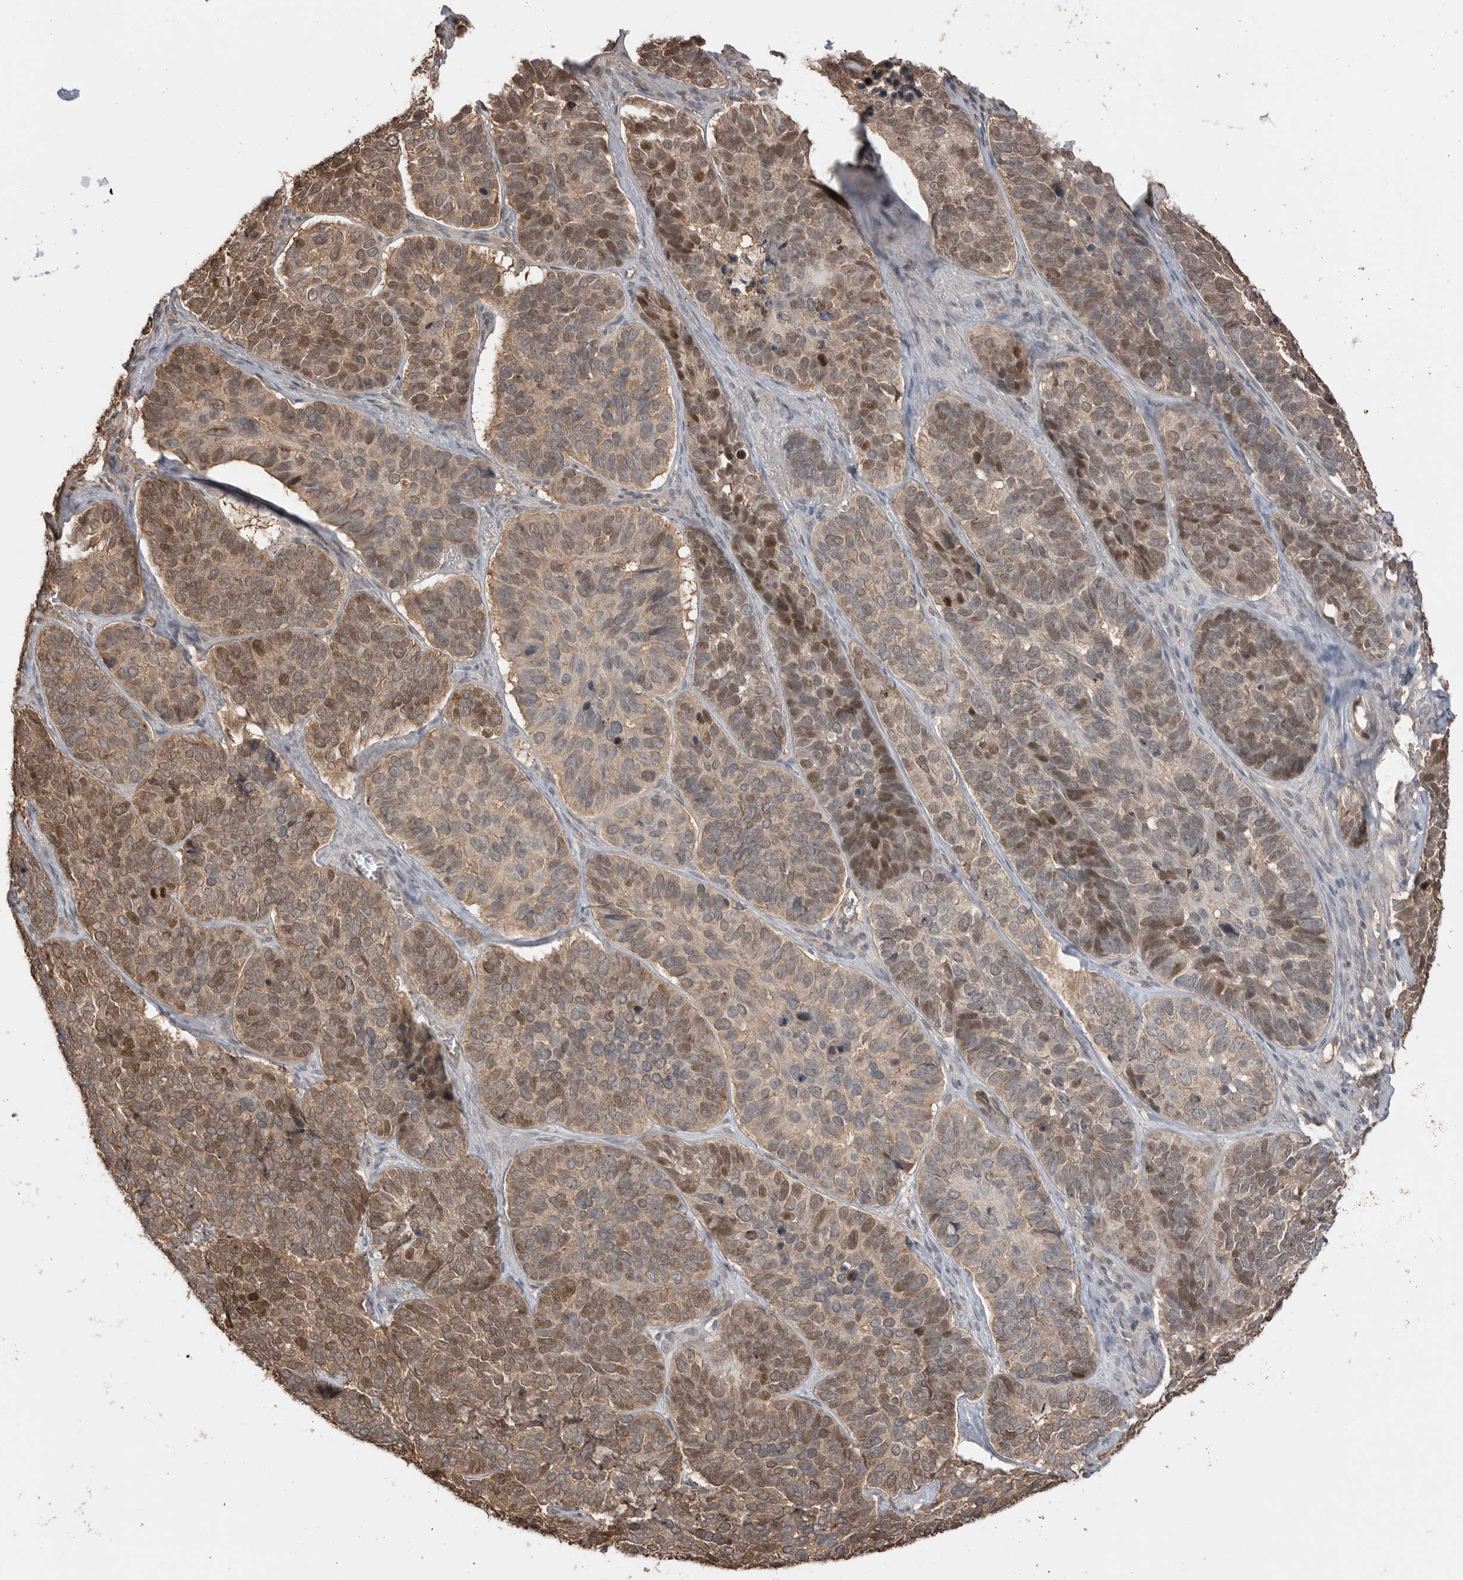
{"staining": {"intensity": "moderate", "quantity": "25%-75%", "location": "nuclear"}, "tissue": "skin cancer", "cell_type": "Tumor cells", "image_type": "cancer", "snomed": [{"axis": "morphology", "description": "Basal cell carcinoma"}, {"axis": "topography", "description": "Skin"}], "caption": "Brown immunohistochemical staining in skin basal cell carcinoma demonstrates moderate nuclear positivity in approximately 25%-75% of tumor cells. (DAB (3,3'-diaminobenzidine) IHC with brightfield microscopy, high magnification).", "gene": "PEAK1", "patient": {"sex": "male", "age": 62}}